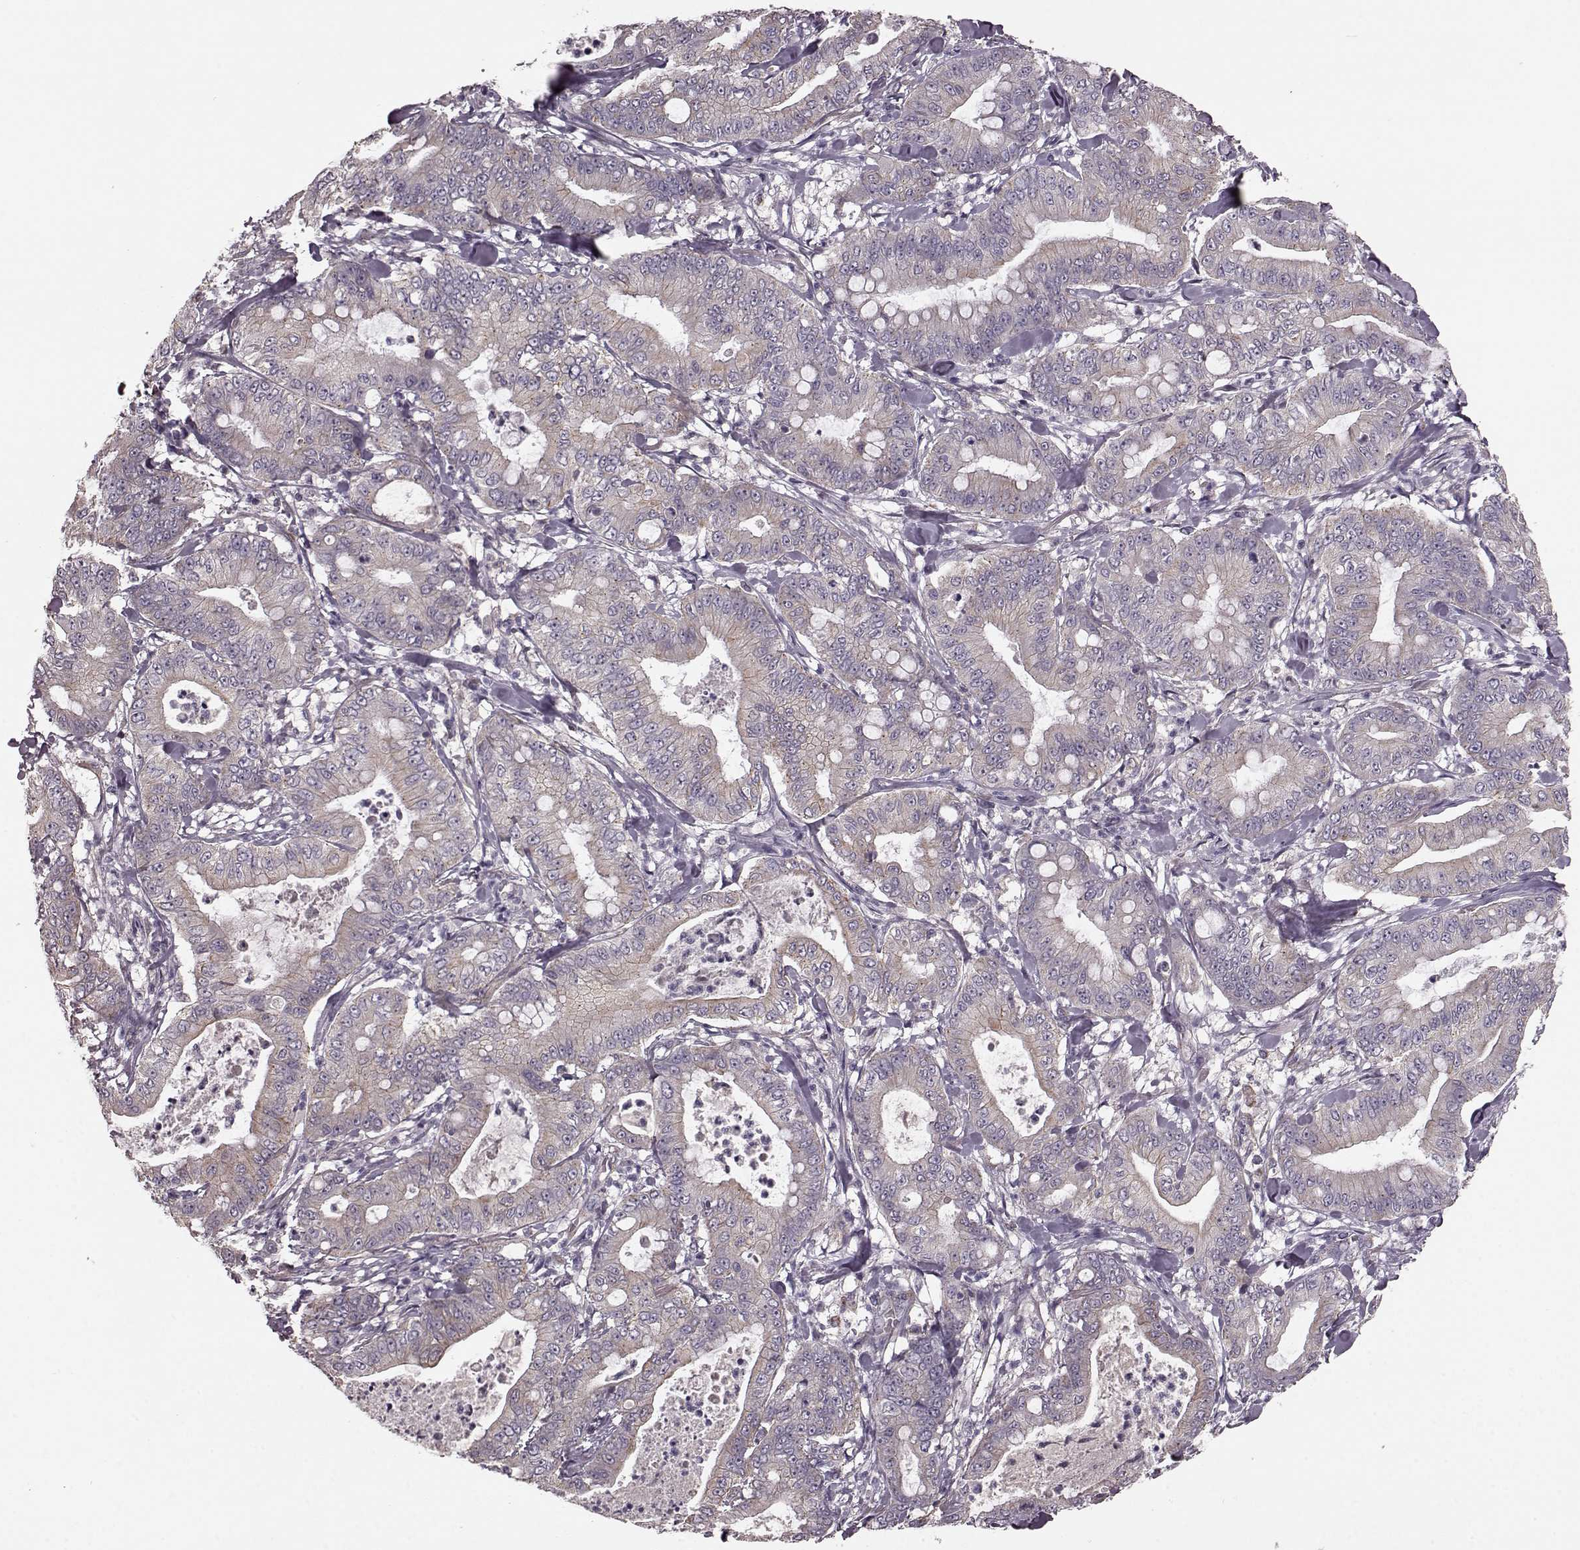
{"staining": {"intensity": "negative", "quantity": "none", "location": "none"}, "tissue": "pancreatic cancer", "cell_type": "Tumor cells", "image_type": "cancer", "snomed": [{"axis": "morphology", "description": "Adenocarcinoma, NOS"}, {"axis": "topography", "description": "Pancreas"}], "caption": "Tumor cells are negative for protein expression in human pancreatic cancer. (DAB (3,3'-diaminobenzidine) immunohistochemistry, high magnification).", "gene": "NTF3", "patient": {"sex": "male", "age": 71}}